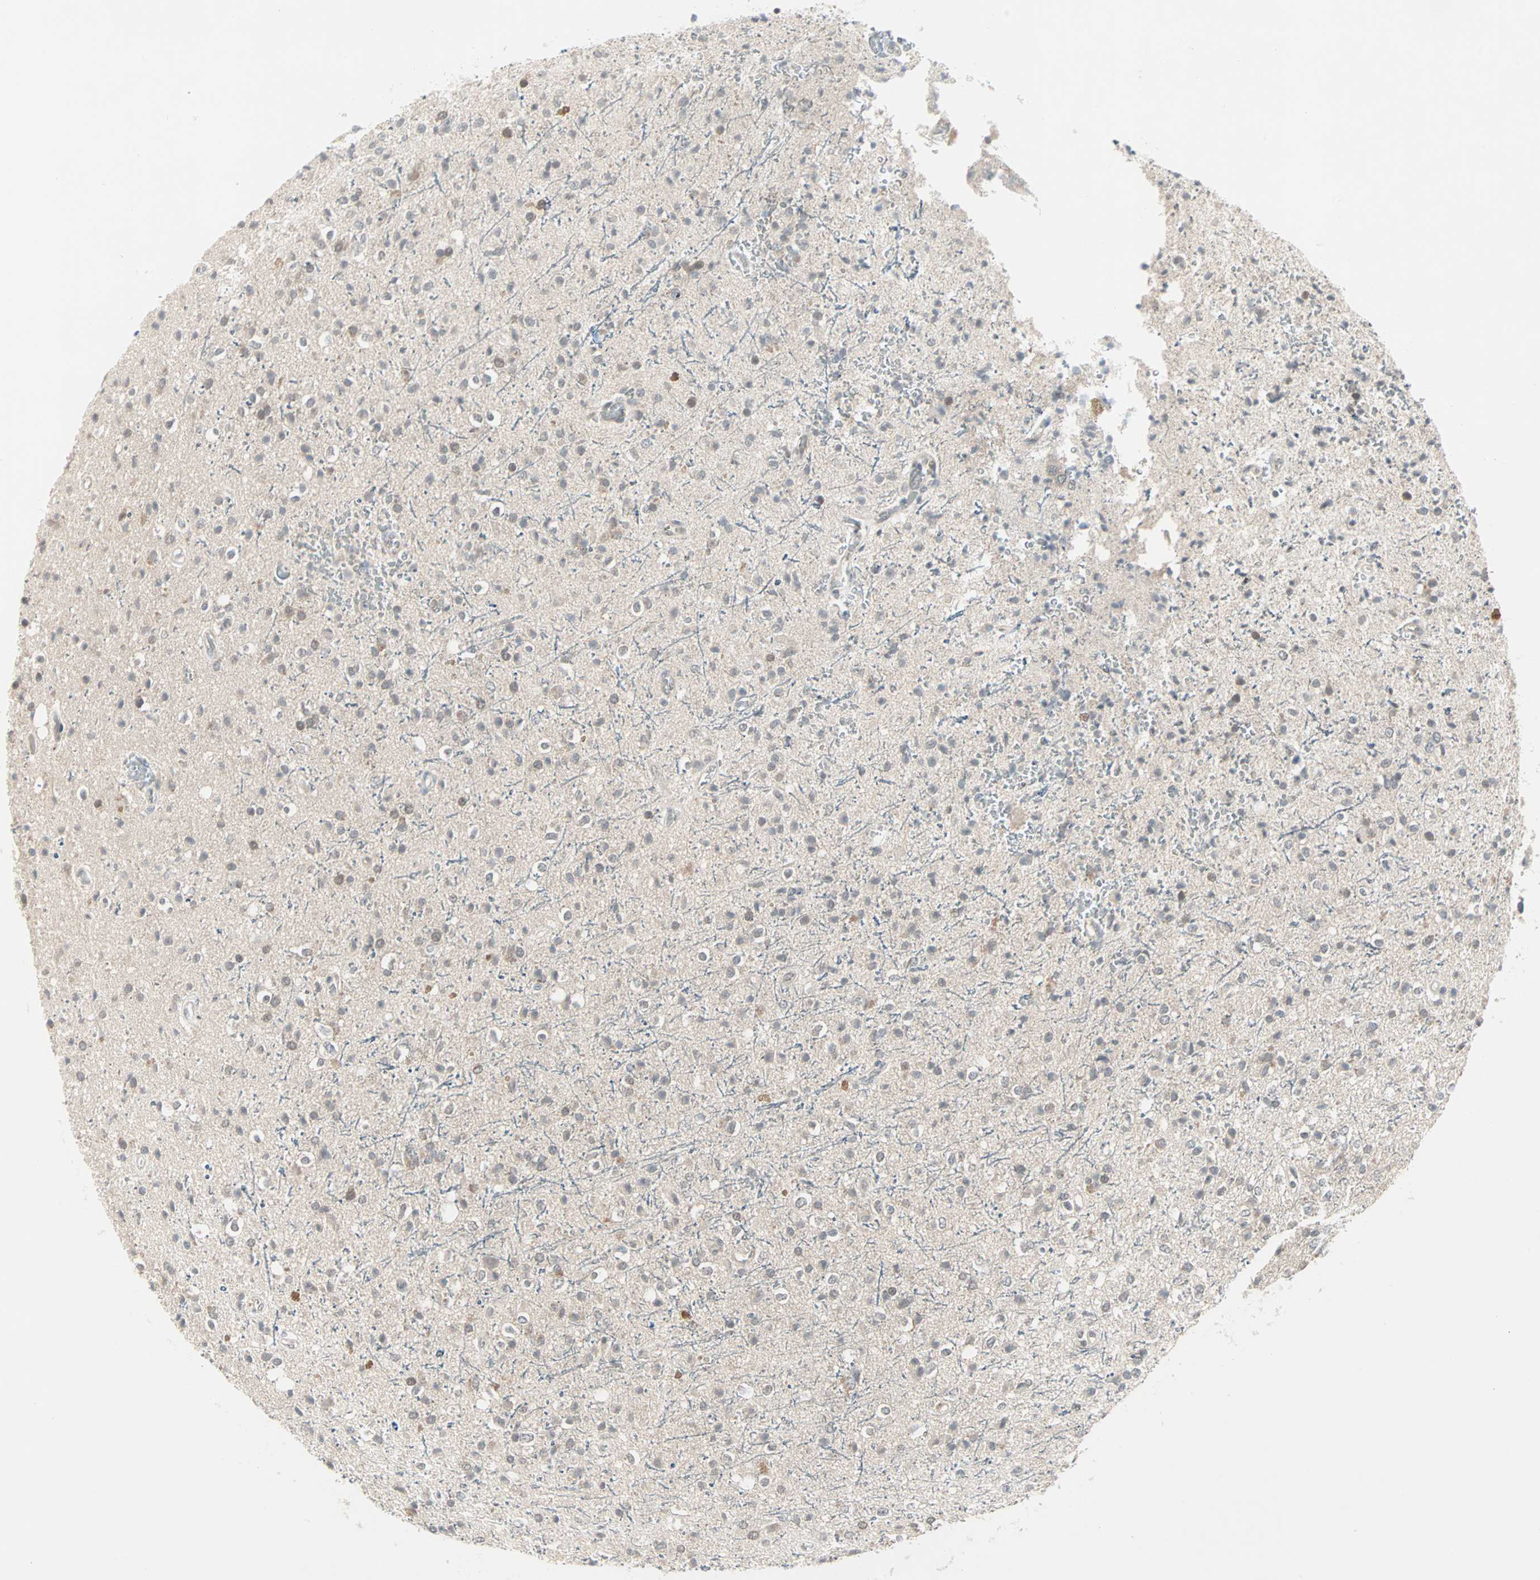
{"staining": {"intensity": "weak", "quantity": "<25%", "location": "cytoplasmic/membranous"}, "tissue": "glioma", "cell_type": "Tumor cells", "image_type": "cancer", "snomed": [{"axis": "morphology", "description": "Glioma, malignant, High grade"}, {"axis": "topography", "description": "Brain"}], "caption": "This is a photomicrograph of immunohistochemistry (IHC) staining of malignant high-grade glioma, which shows no positivity in tumor cells.", "gene": "PTPA", "patient": {"sex": "male", "age": 47}}